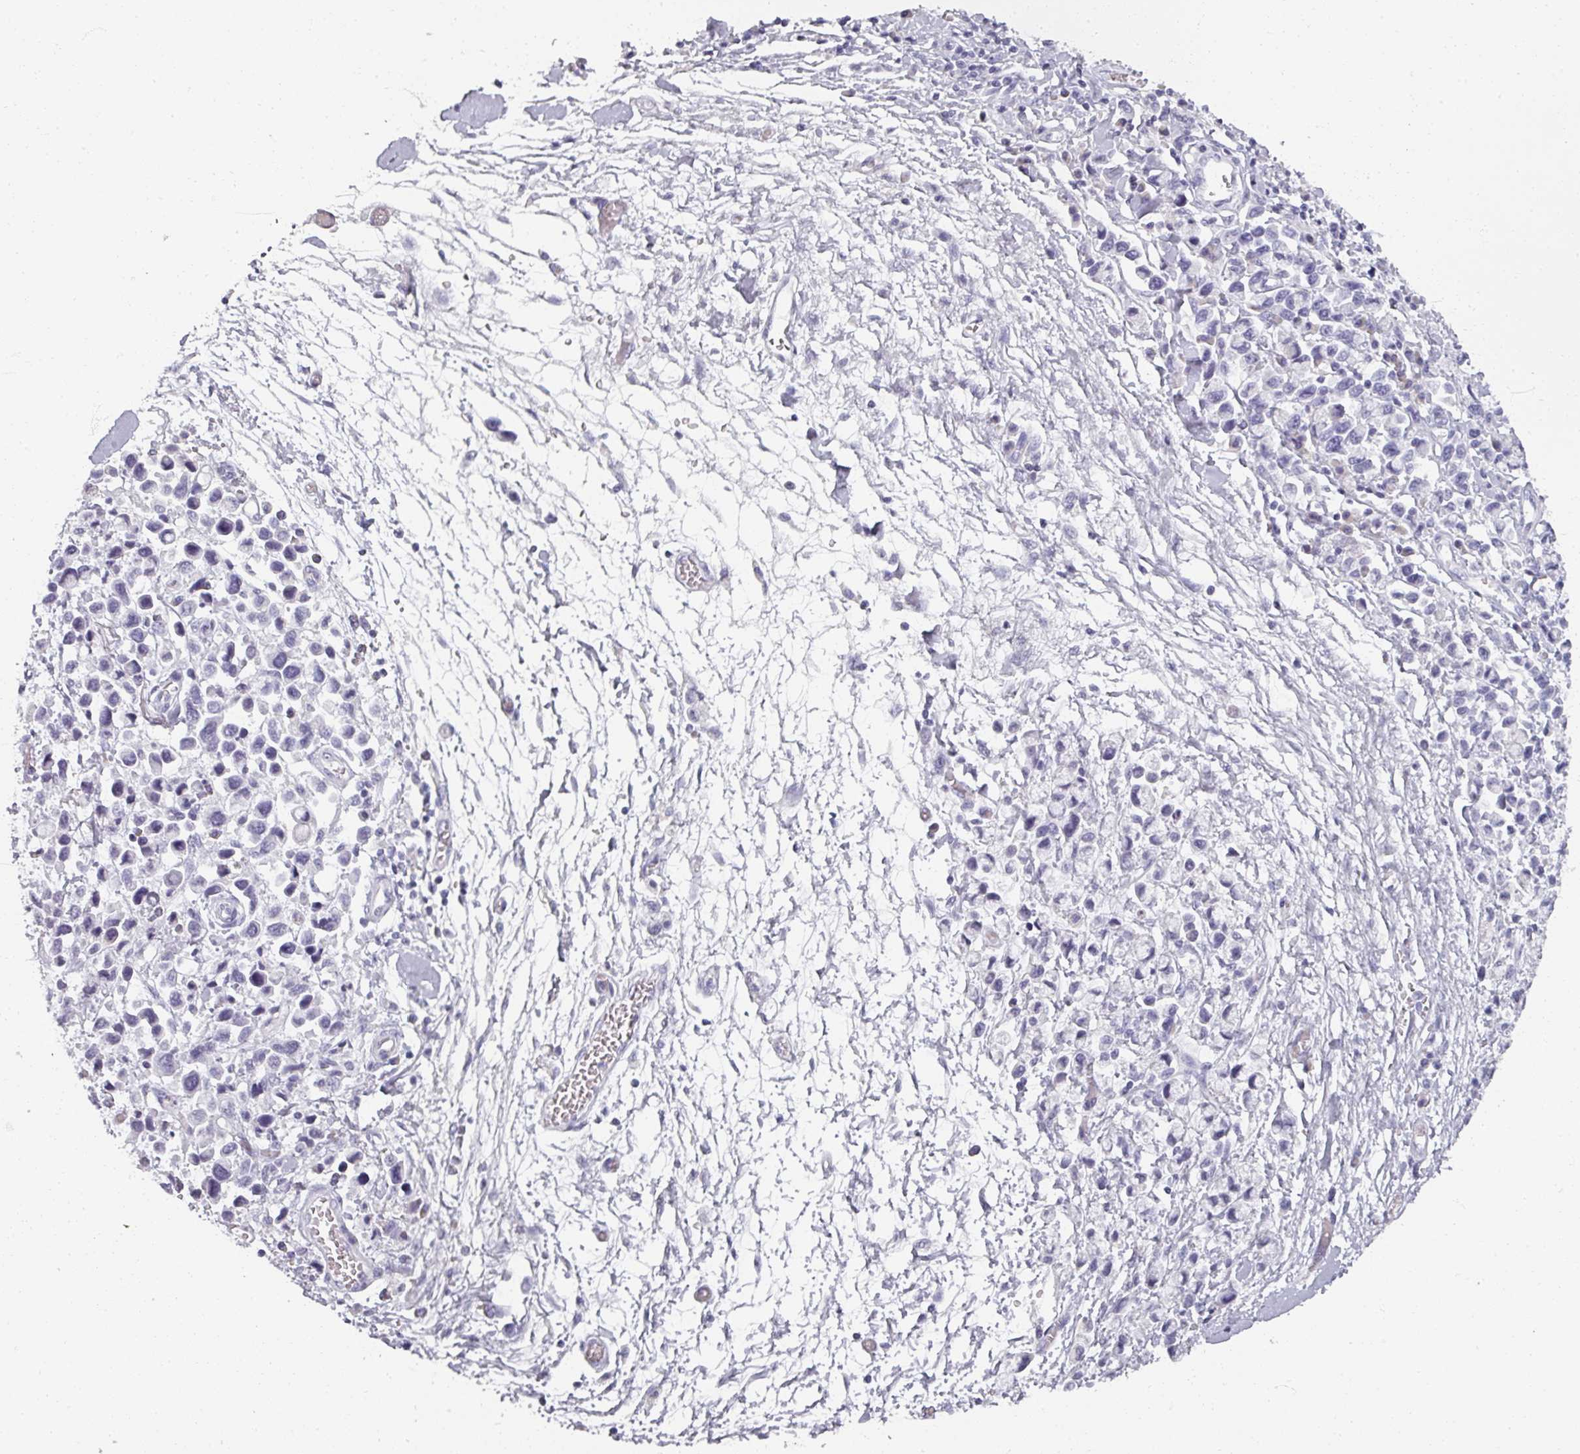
{"staining": {"intensity": "negative", "quantity": "none", "location": "none"}, "tissue": "stomach cancer", "cell_type": "Tumor cells", "image_type": "cancer", "snomed": [{"axis": "morphology", "description": "Adenocarcinoma, NOS"}, {"axis": "topography", "description": "Stomach"}], "caption": "Image shows no protein positivity in tumor cells of stomach adenocarcinoma tissue.", "gene": "REG3G", "patient": {"sex": "female", "age": 81}}